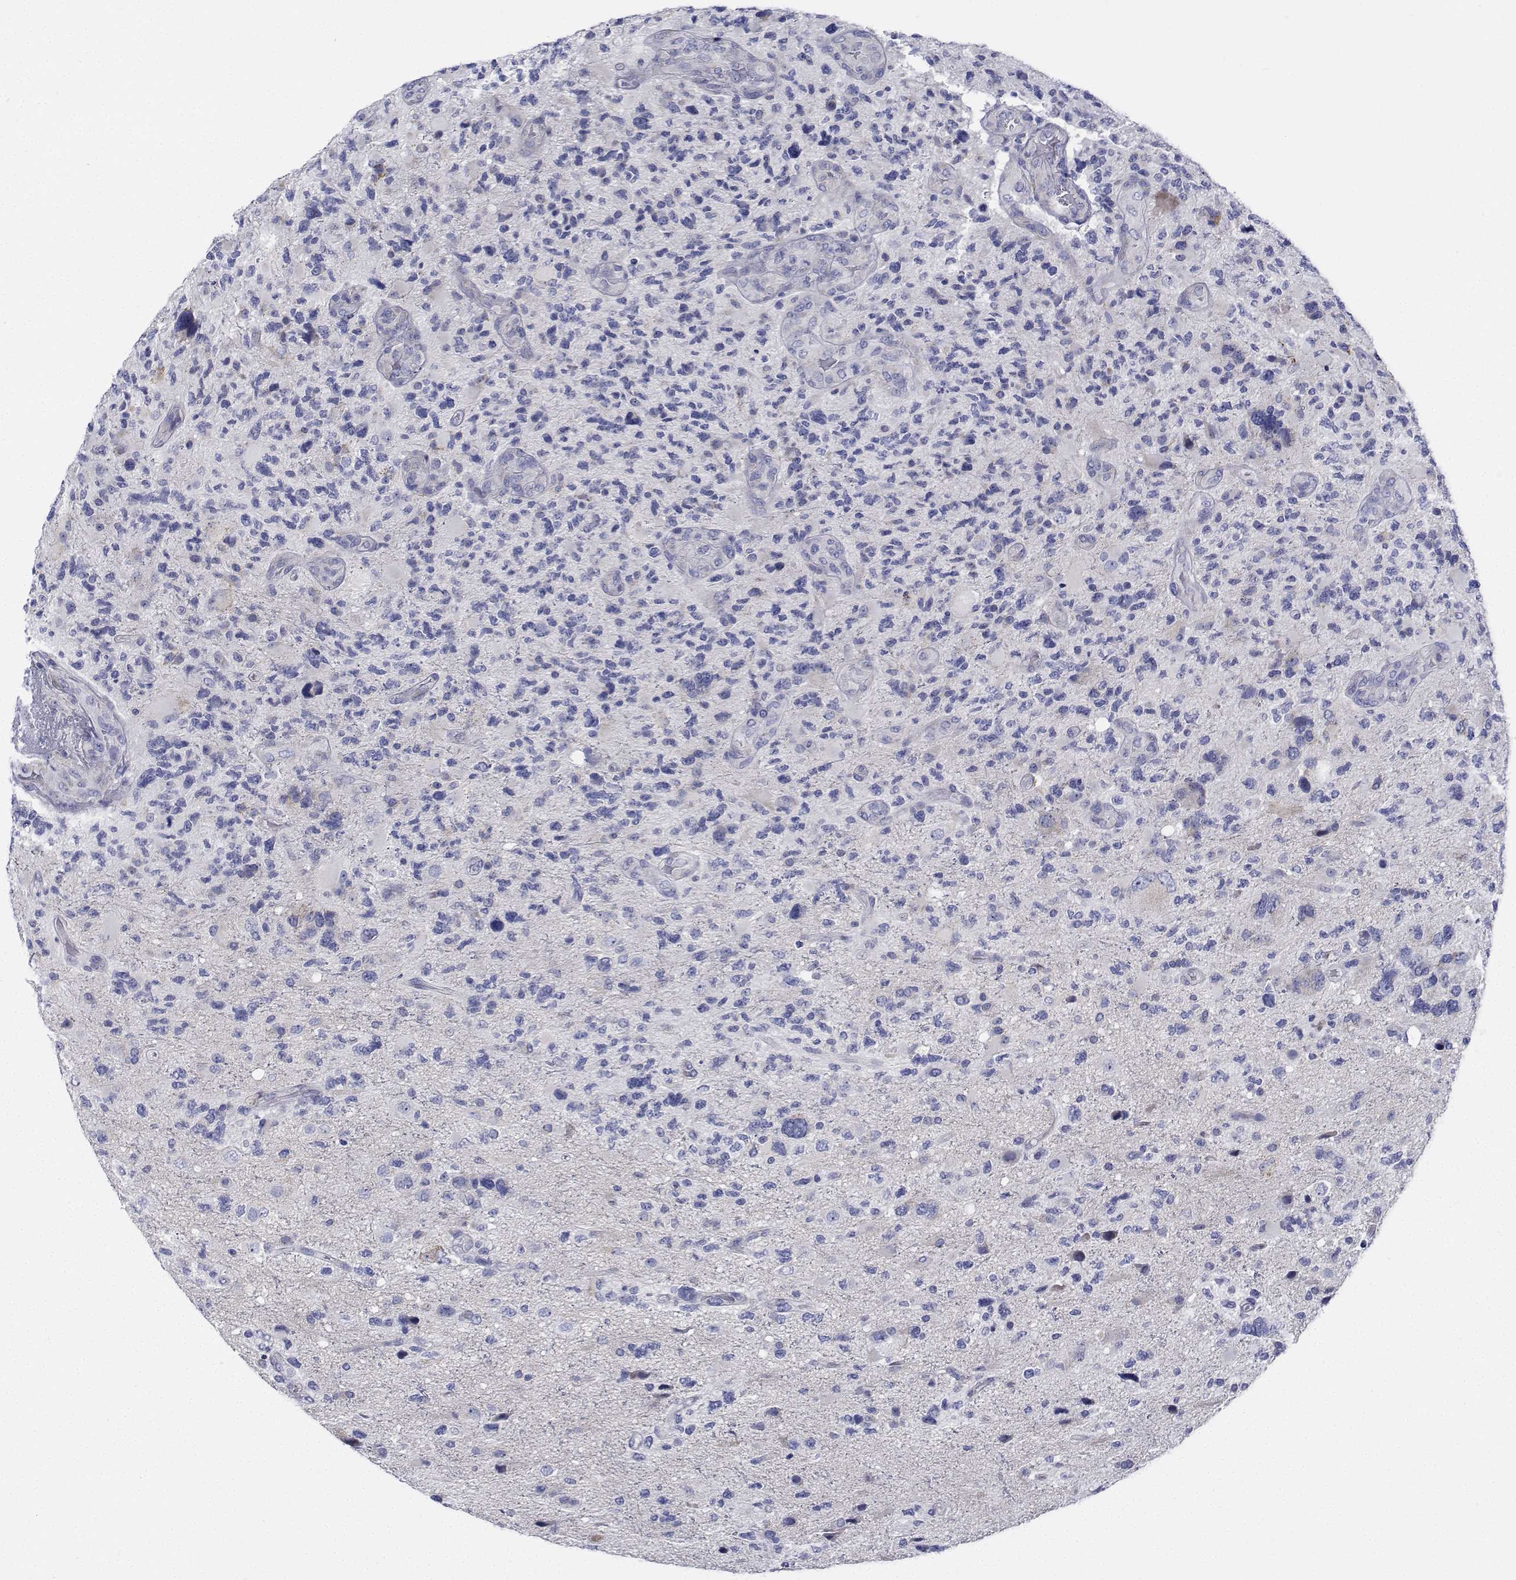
{"staining": {"intensity": "negative", "quantity": "none", "location": "none"}, "tissue": "glioma", "cell_type": "Tumor cells", "image_type": "cancer", "snomed": [{"axis": "morphology", "description": "Glioma, malignant, High grade"}, {"axis": "topography", "description": "Brain"}], "caption": "Human glioma stained for a protein using immunohistochemistry displays no staining in tumor cells.", "gene": "CDHR3", "patient": {"sex": "female", "age": 71}}